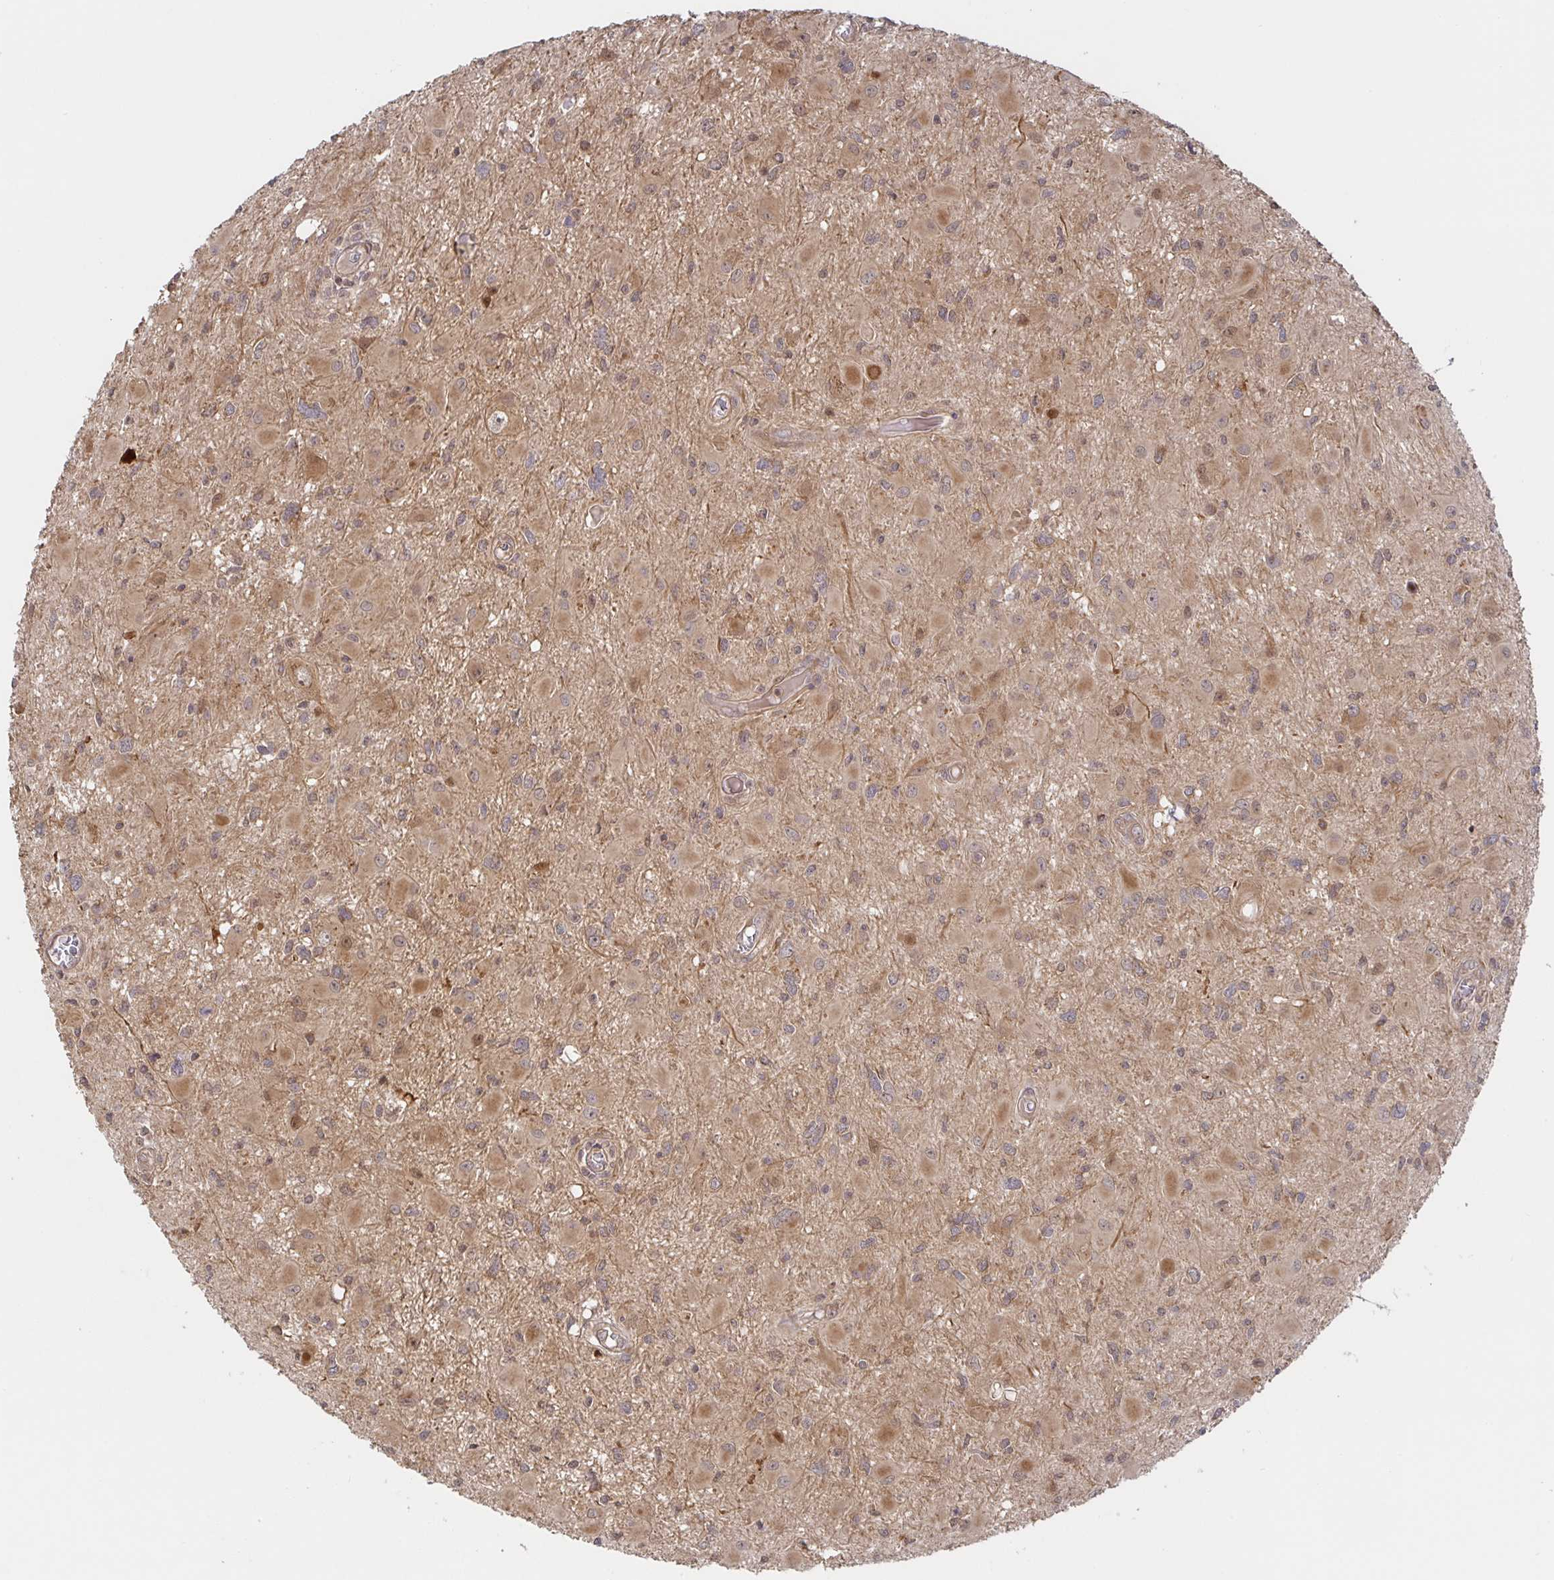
{"staining": {"intensity": "moderate", "quantity": "25%-75%", "location": "cytoplasmic/membranous"}, "tissue": "glioma", "cell_type": "Tumor cells", "image_type": "cancer", "snomed": [{"axis": "morphology", "description": "Glioma, malignant, High grade"}, {"axis": "topography", "description": "Brain"}], "caption": "An image showing moderate cytoplasmic/membranous expression in about 25%-75% of tumor cells in malignant glioma (high-grade), as visualized by brown immunohistochemical staining.", "gene": "AACS", "patient": {"sex": "male", "age": 54}}